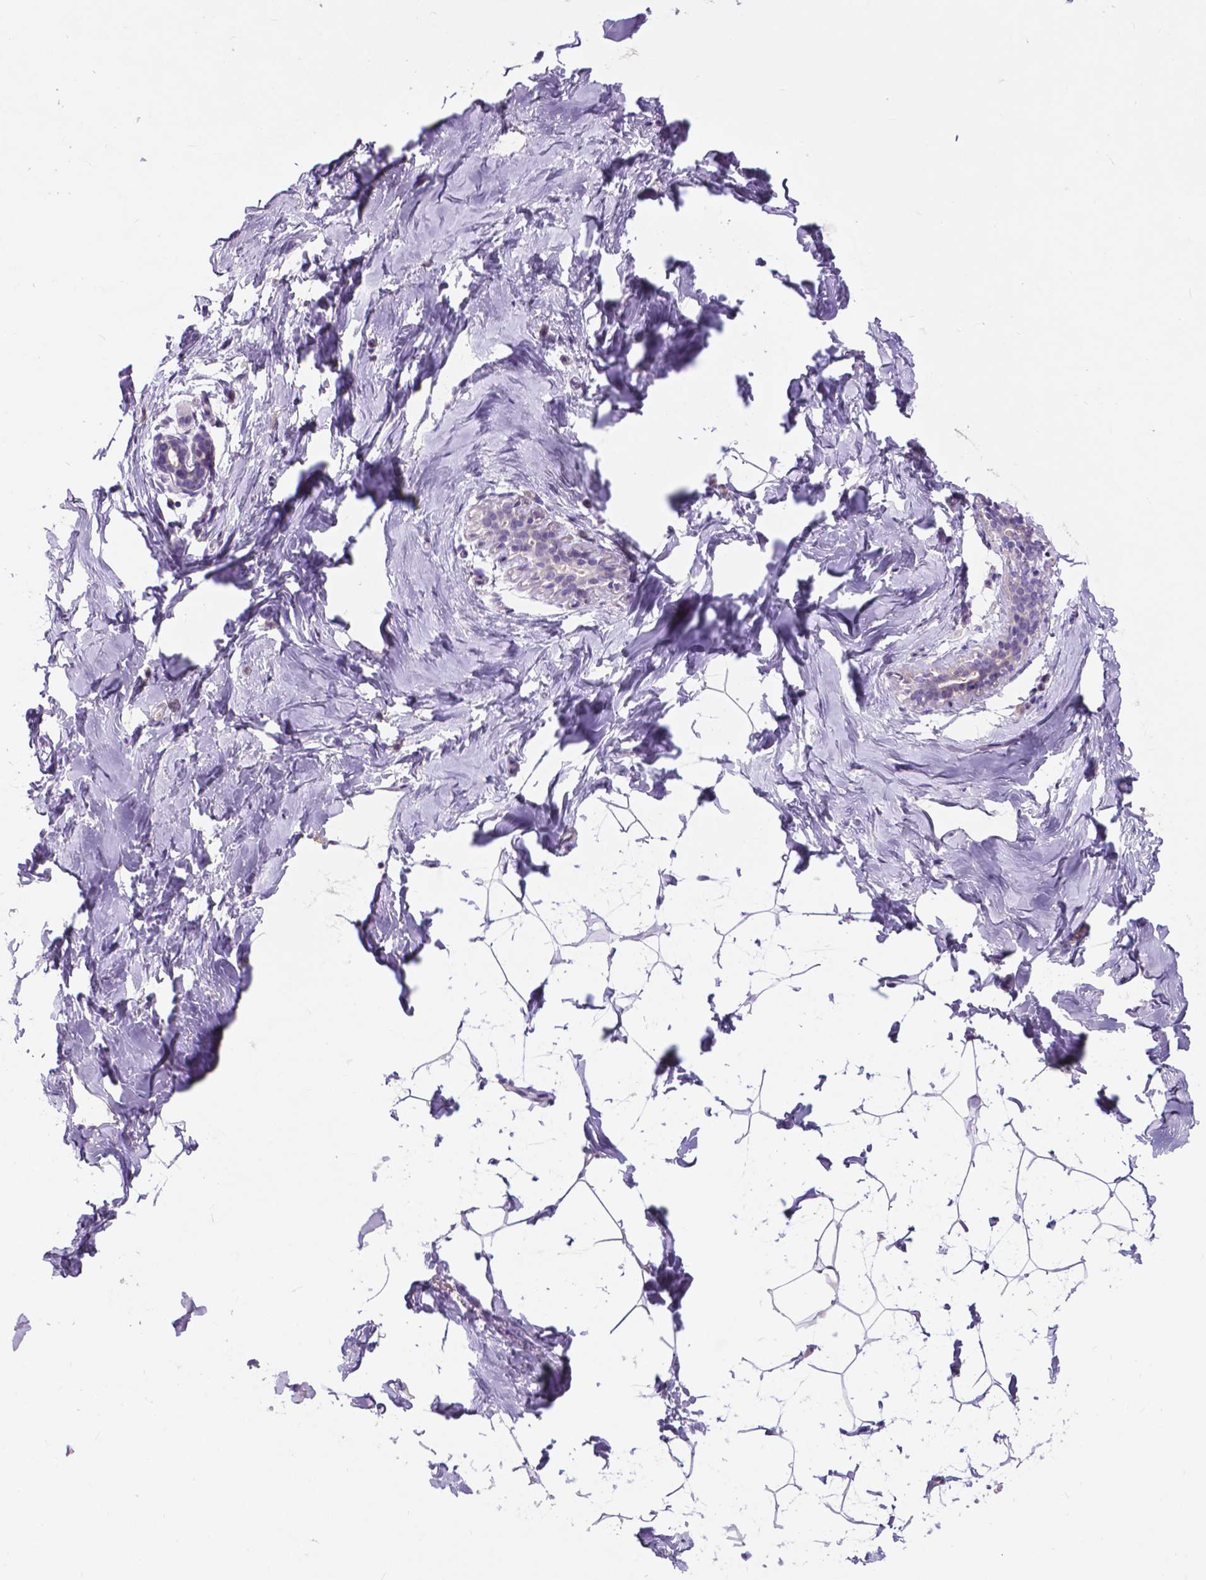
{"staining": {"intensity": "negative", "quantity": "none", "location": "none"}, "tissue": "breast", "cell_type": "Adipocytes", "image_type": "normal", "snomed": [{"axis": "morphology", "description": "Normal tissue, NOS"}, {"axis": "topography", "description": "Breast"}], "caption": "A histopathology image of human breast is negative for staining in adipocytes. (Brightfield microscopy of DAB (3,3'-diaminobenzidine) immunohistochemistry (IHC) at high magnification).", "gene": "PLSCR1", "patient": {"sex": "female", "age": 32}}